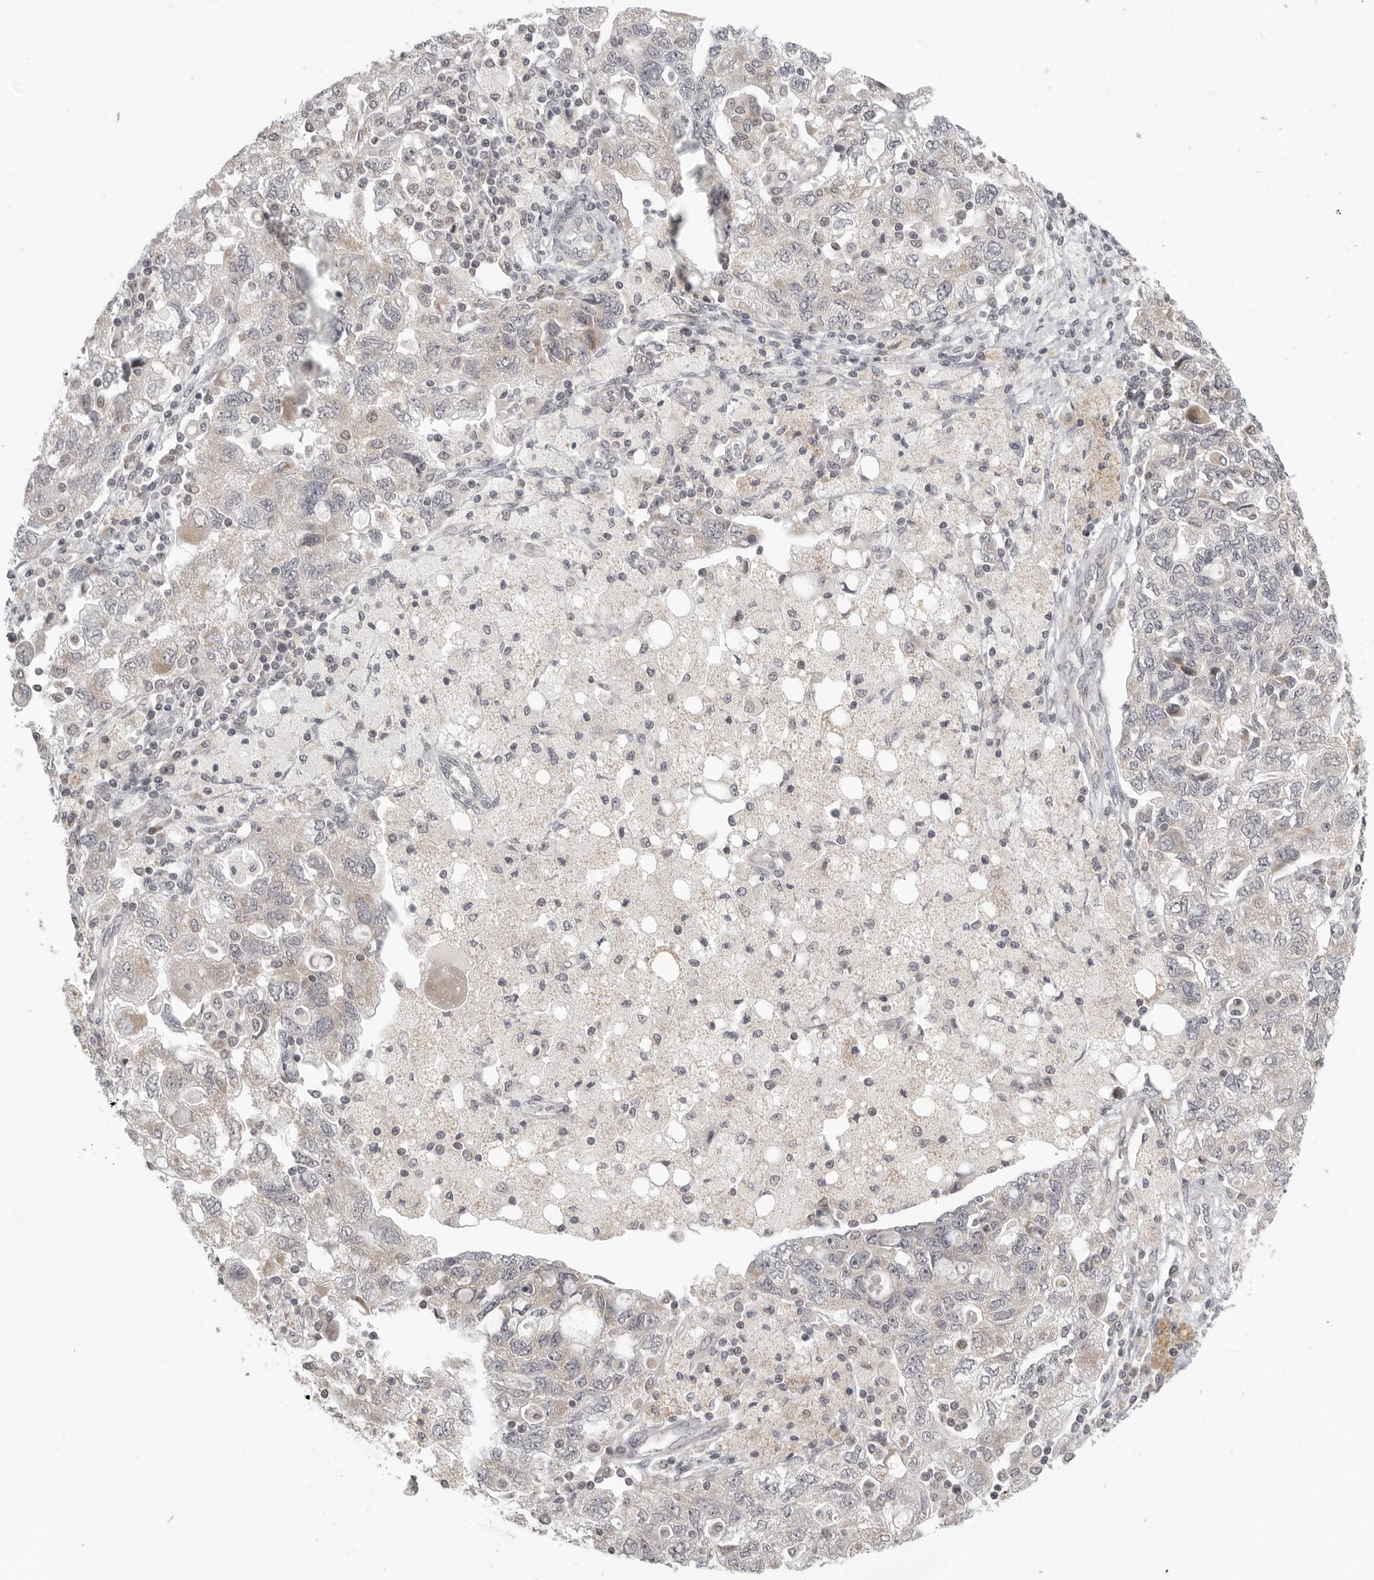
{"staining": {"intensity": "negative", "quantity": "none", "location": "none"}, "tissue": "ovarian cancer", "cell_type": "Tumor cells", "image_type": "cancer", "snomed": [{"axis": "morphology", "description": "Carcinoma, NOS"}, {"axis": "morphology", "description": "Cystadenocarcinoma, serous, NOS"}, {"axis": "topography", "description": "Ovary"}], "caption": "Tumor cells are negative for brown protein staining in ovarian cancer (serous cystadenocarcinoma). (DAB immunohistochemistry visualized using brightfield microscopy, high magnification).", "gene": "TUT4", "patient": {"sex": "female", "age": 69}}